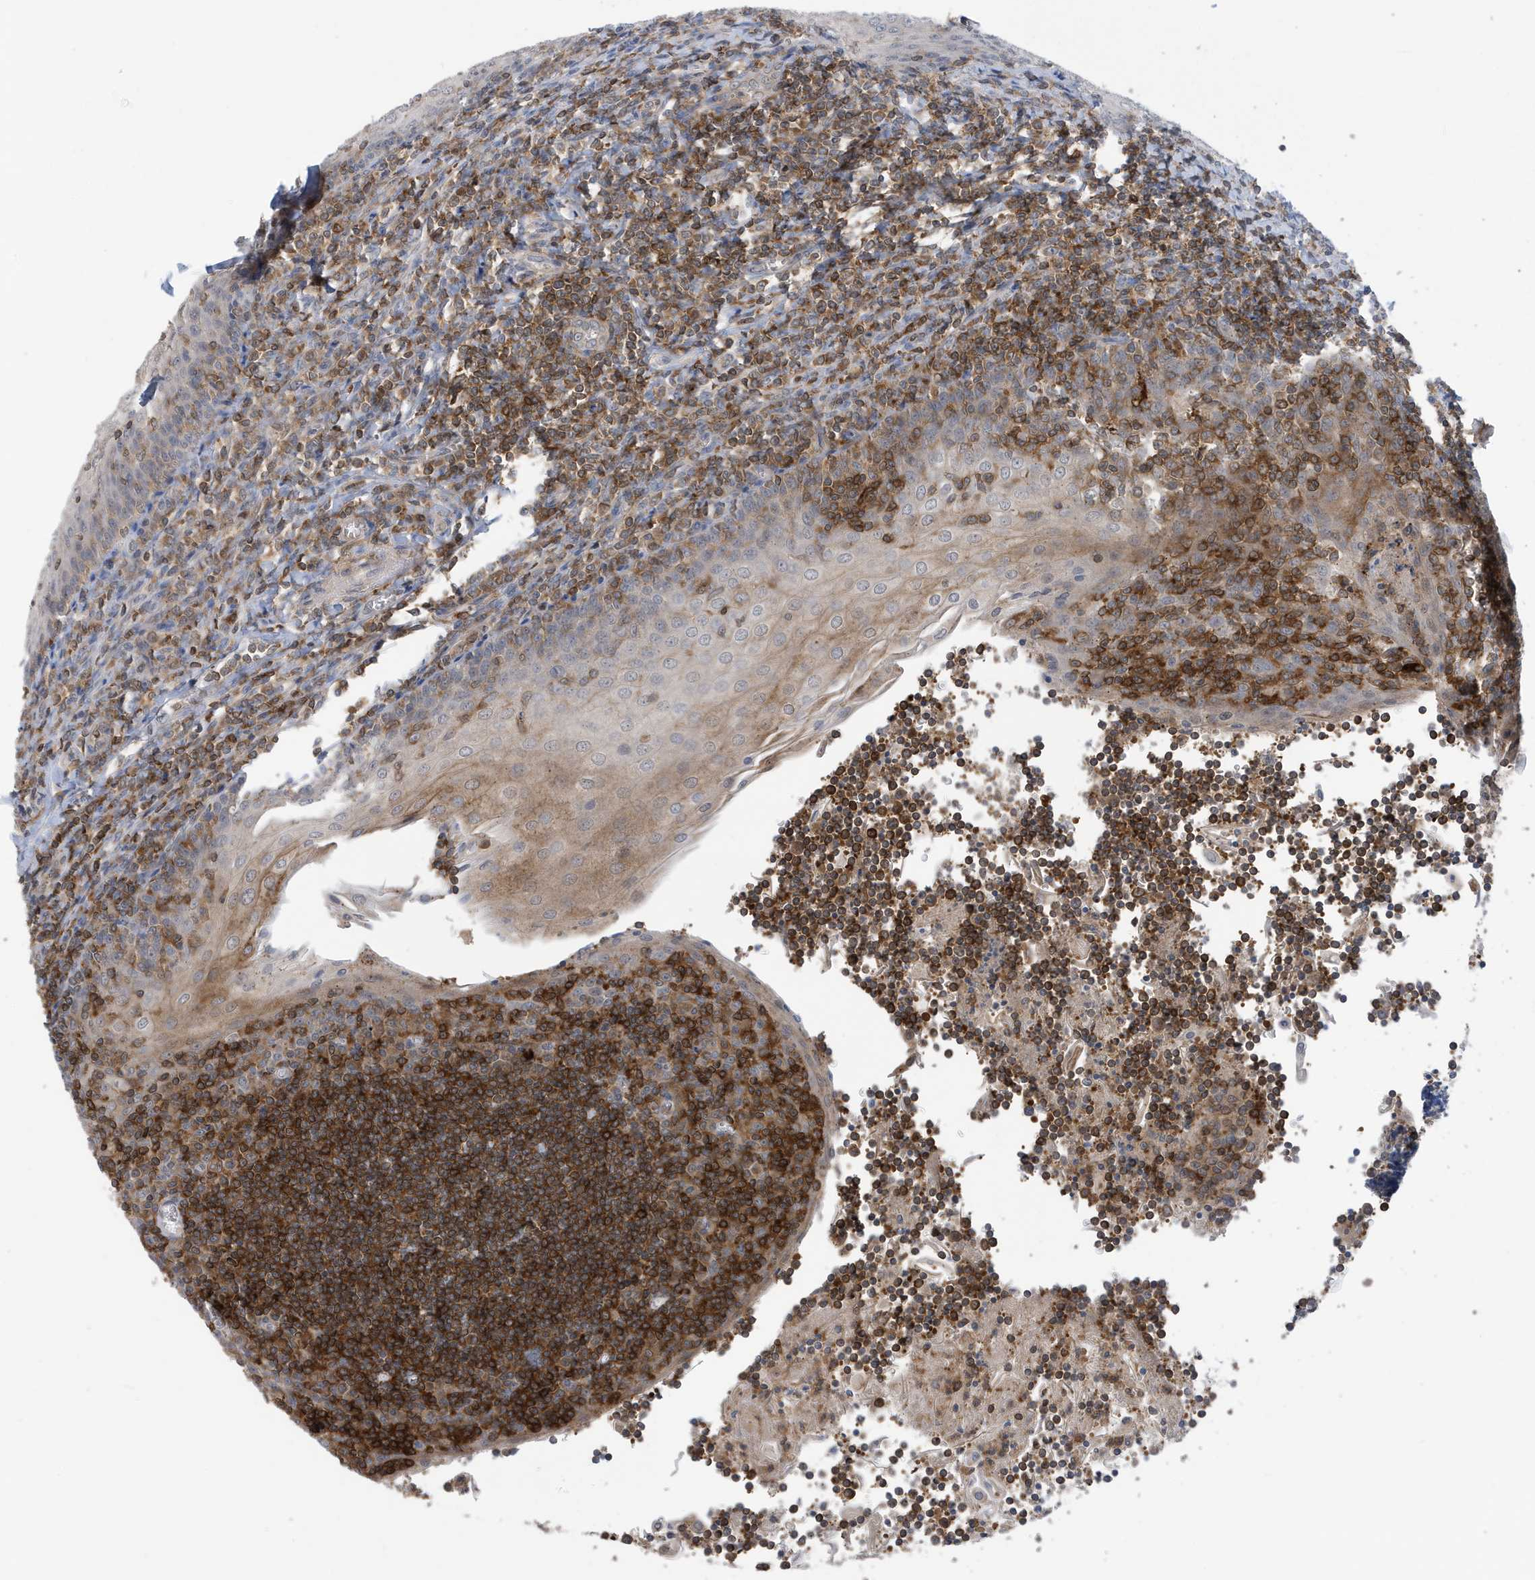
{"staining": {"intensity": "moderate", "quantity": "<25%", "location": "cytoplasmic/membranous"}, "tissue": "tonsil", "cell_type": "Germinal center cells", "image_type": "normal", "snomed": [{"axis": "morphology", "description": "Normal tissue, NOS"}, {"axis": "topography", "description": "Tonsil"}], "caption": "High-magnification brightfield microscopy of normal tonsil stained with DAB (3,3'-diaminobenzidine) (brown) and counterstained with hematoxylin (blue). germinal center cells exhibit moderate cytoplasmic/membranous expression is appreciated in approximately<25% of cells. Using DAB (3,3'-diaminobenzidine) (brown) and hematoxylin (blue) stains, captured at high magnification using brightfield microscopy.", "gene": "NSUN3", "patient": {"sex": "male", "age": 27}}